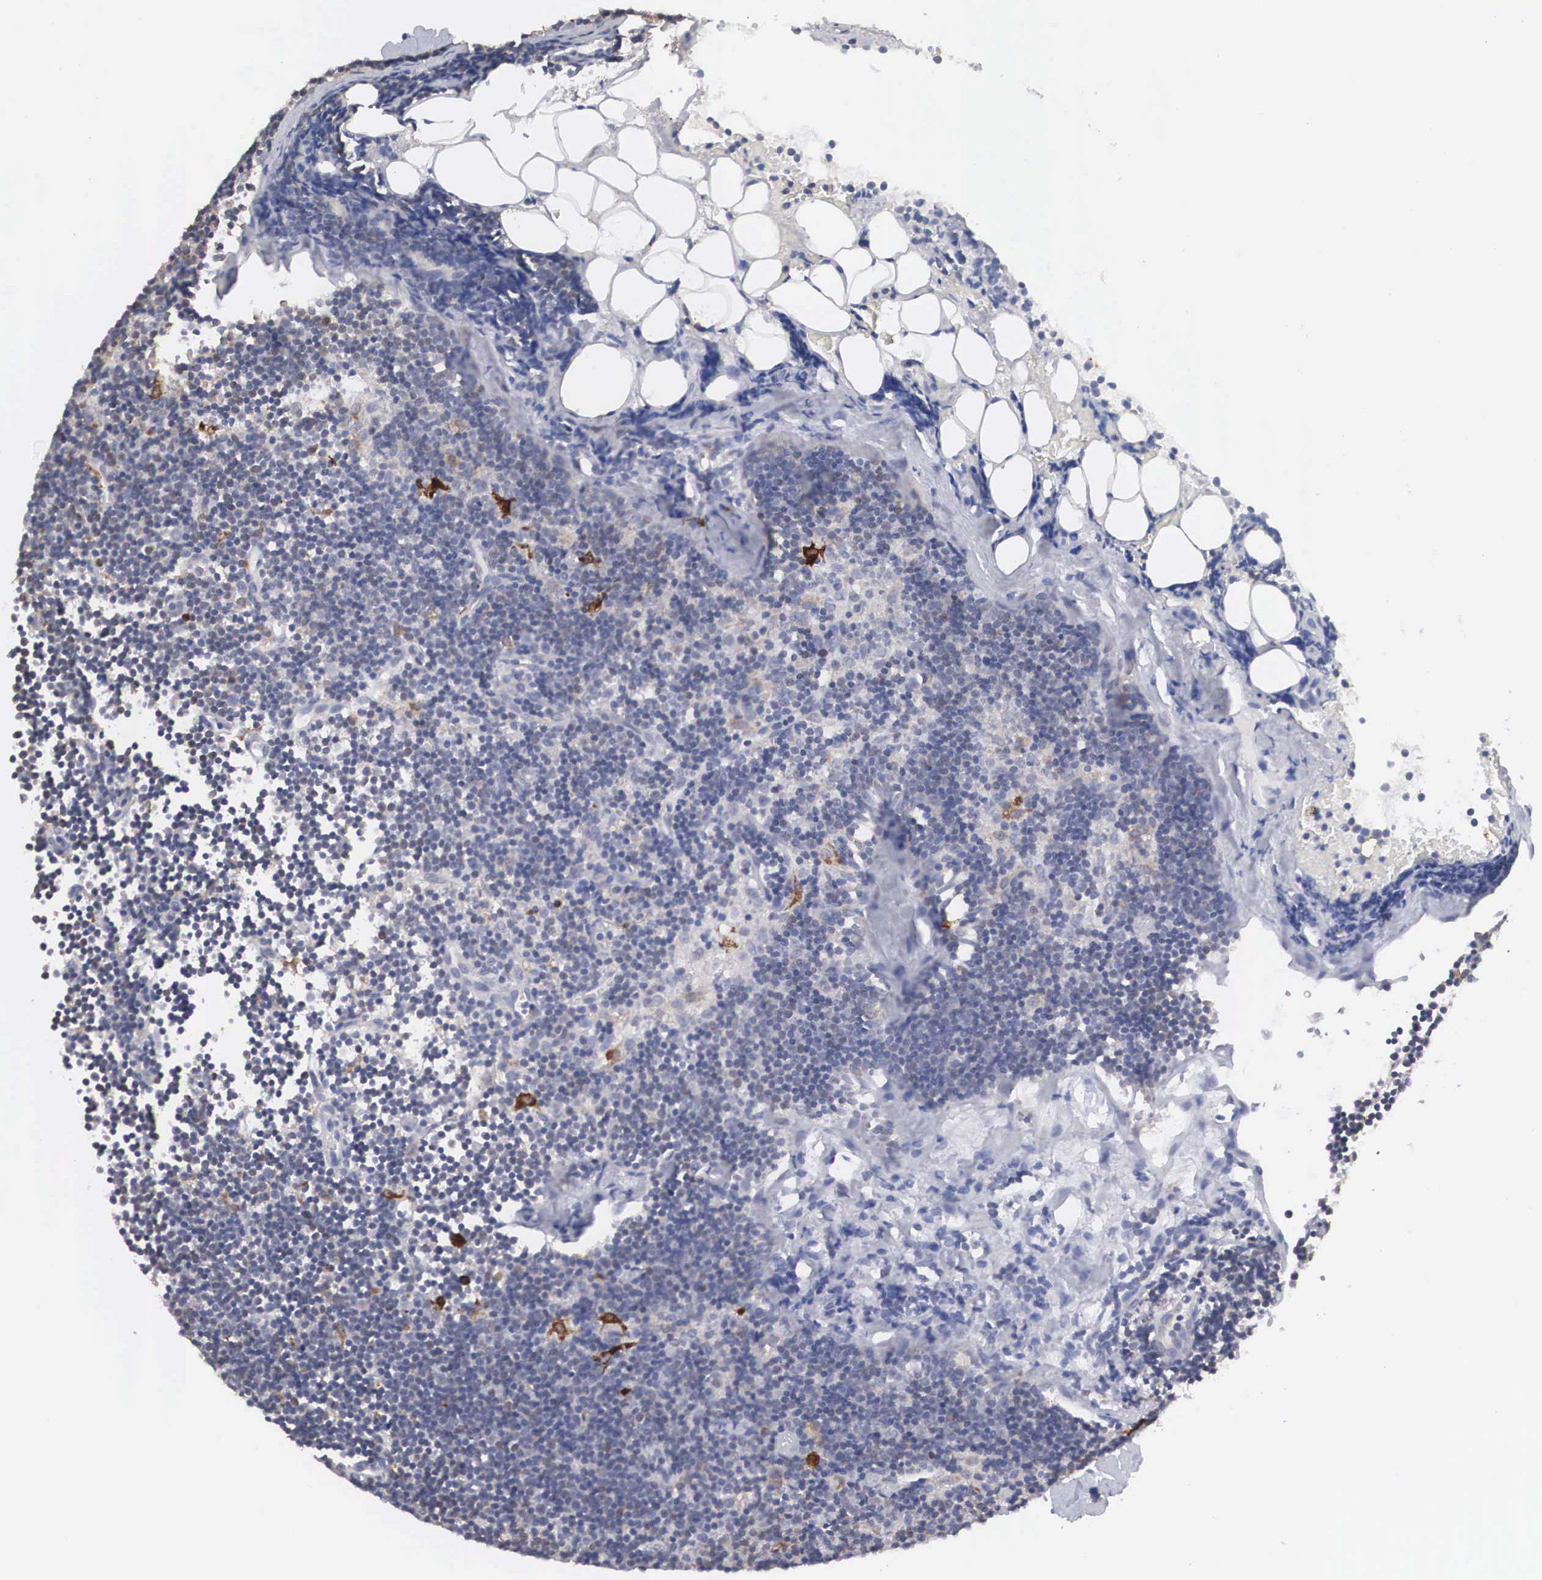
{"staining": {"intensity": "weak", "quantity": "<25%", "location": "cytoplasmic/membranous"}, "tissue": "lymphoma", "cell_type": "Tumor cells", "image_type": "cancer", "snomed": [{"axis": "morphology", "description": "Malignant lymphoma, non-Hodgkin's type, Low grade"}, {"axis": "topography", "description": "Lymph node"}], "caption": "This histopathology image is of lymphoma stained with immunohistochemistry (IHC) to label a protein in brown with the nuclei are counter-stained blue. There is no positivity in tumor cells.", "gene": "HMOX1", "patient": {"sex": "male", "age": 57}}